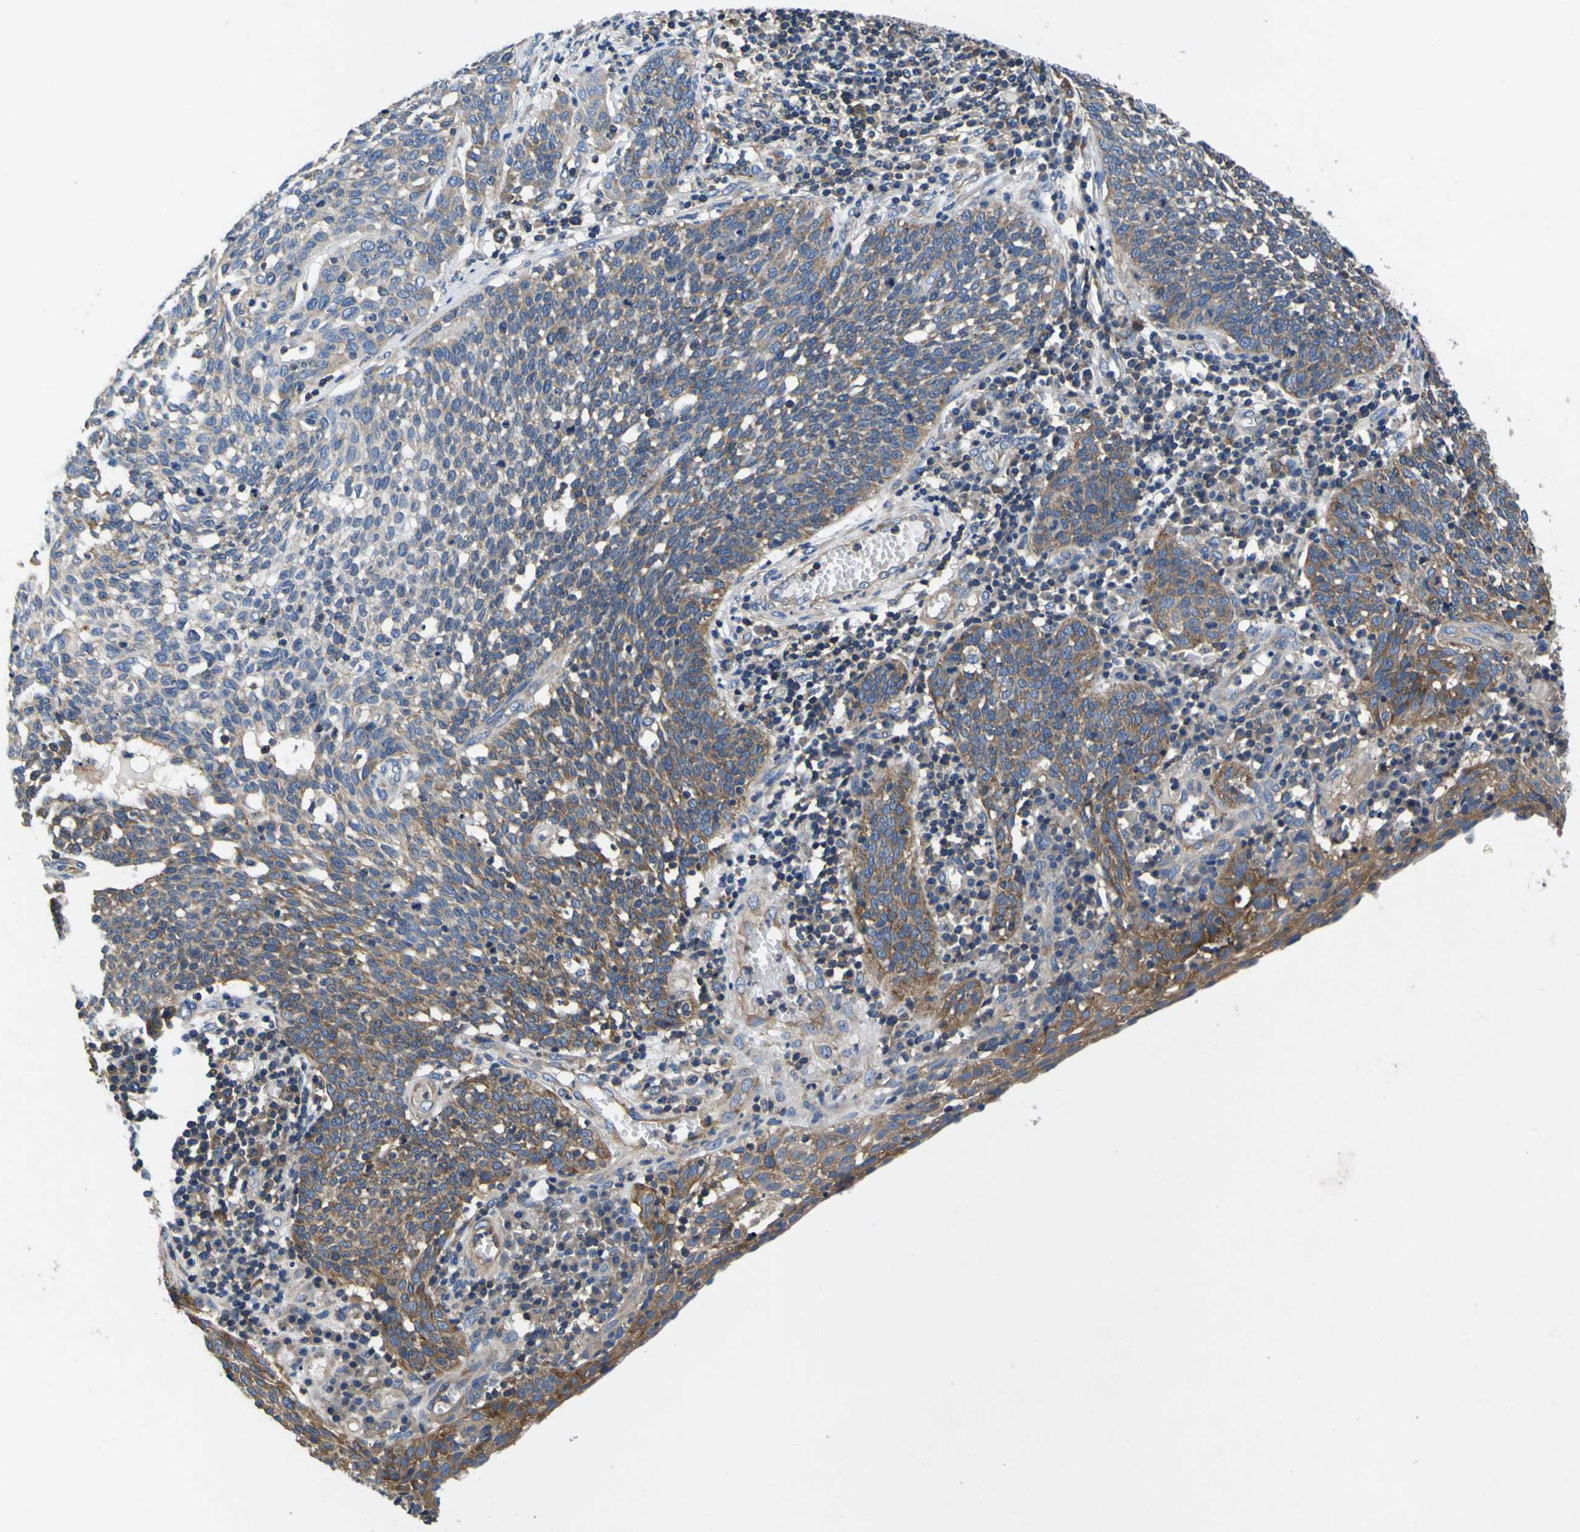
{"staining": {"intensity": "moderate", "quantity": "25%-75%", "location": "cytoplasmic/membranous"}, "tissue": "cervical cancer", "cell_type": "Tumor cells", "image_type": "cancer", "snomed": [{"axis": "morphology", "description": "Squamous cell carcinoma, NOS"}, {"axis": "topography", "description": "Cervix"}], "caption": "A brown stain labels moderate cytoplasmic/membranous positivity of a protein in human squamous cell carcinoma (cervical) tumor cells.", "gene": "CNR2", "patient": {"sex": "female", "age": 34}}